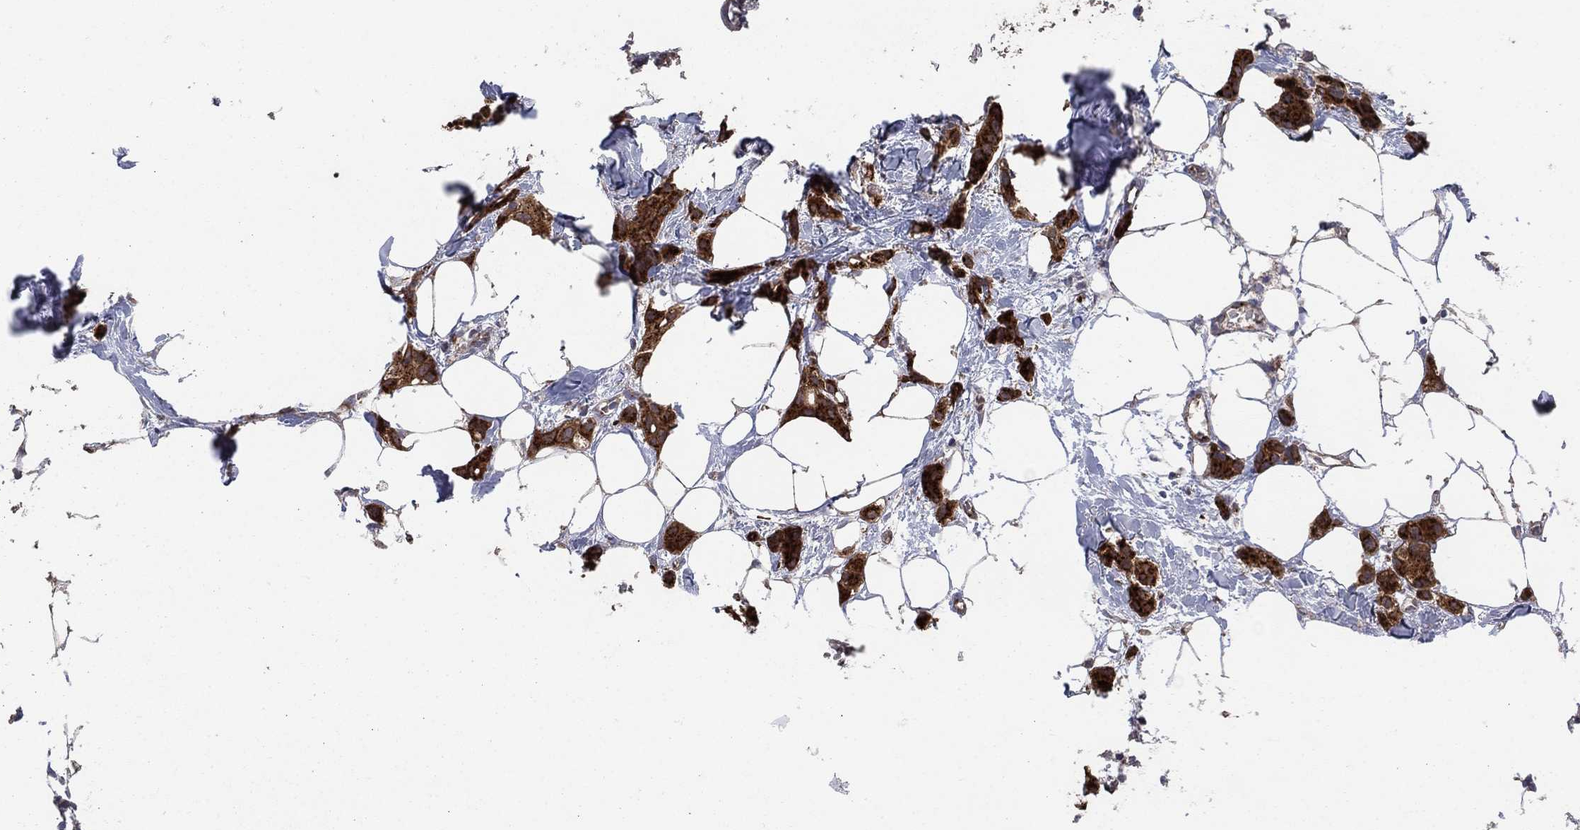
{"staining": {"intensity": "strong", "quantity": ">75%", "location": "cytoplasmic/membranous"}, "tissue": "breast cancer", "cell_type": "Tumor cells", "image_type": "cancer", "snomed": [{"axis": "morphology", "description": "Duct carcinoma"}, {"axis": "topography", "description": "Breast"}], "caption": "Brown immunohistochemical staining in infiltrating ductal carcinoma (breast) displays strong cytoplasmic/membranous expression in approximately >75% of tumor cells.", "gene": "HID1", "patient": {"sex": "female", "age": 85}}